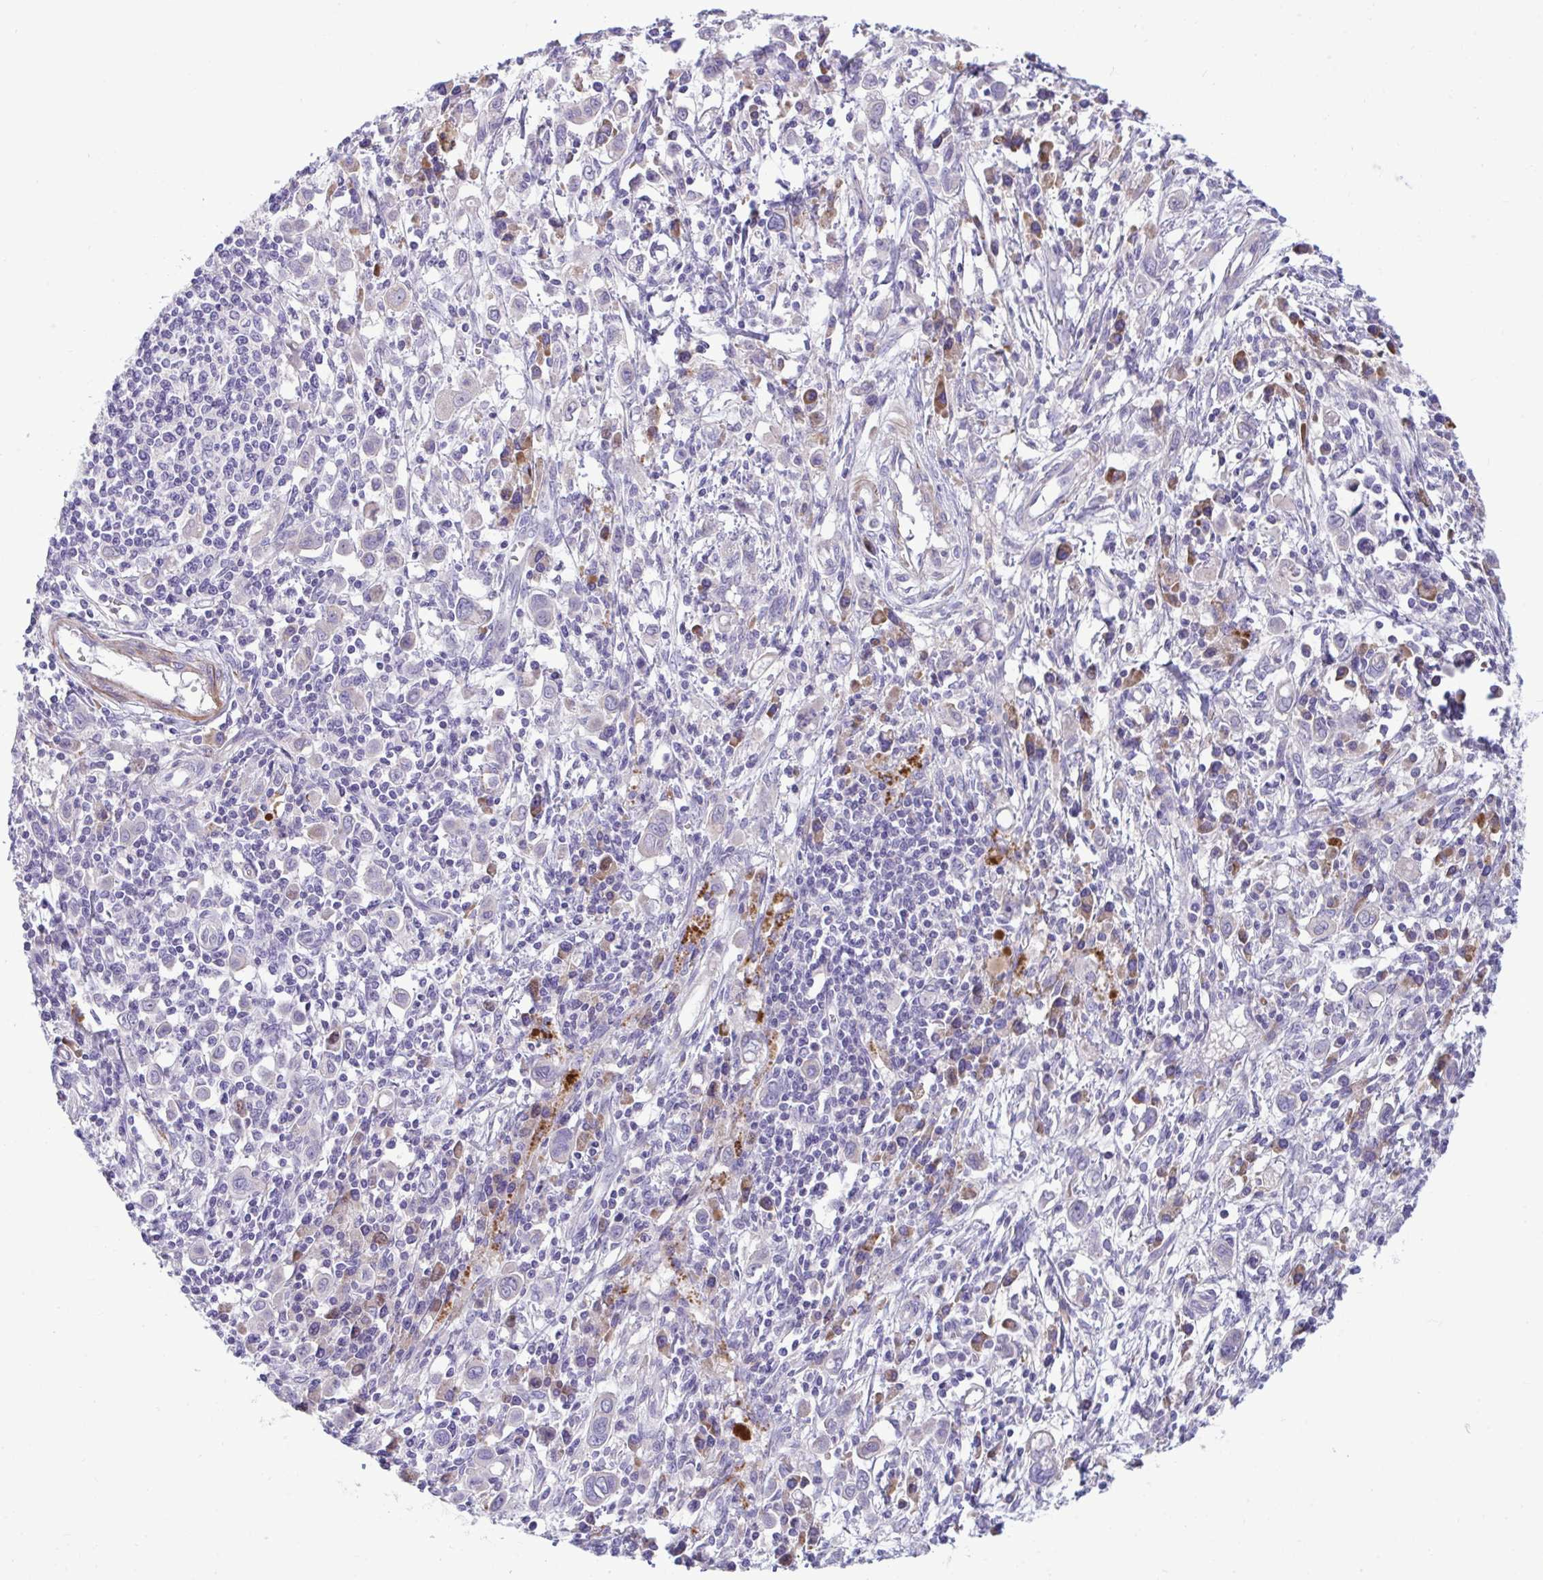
{"staining": {"intensity": "negative", "quantity": "none", "location": "none"}, "tissue": "stomach cancer", "cell_type": "Tumor cells", "image_type": "cancer", "snomed": [{"axis": "morphology", "description": "Adenocarcinoma, NOS"}, {"axis": "topography", "description": "Stomach, upper"}], "caption": "The IHC photomicrograph has no significant staining in tumor cells of stomach adenocarcinoma tissue. Brightfield microscopy of IHC stained with DAB (brown) and hematoxylin (blue), captured at high magnification.", "gene": "PIGZ", "patient": {"sex": "male", "age": 75}}